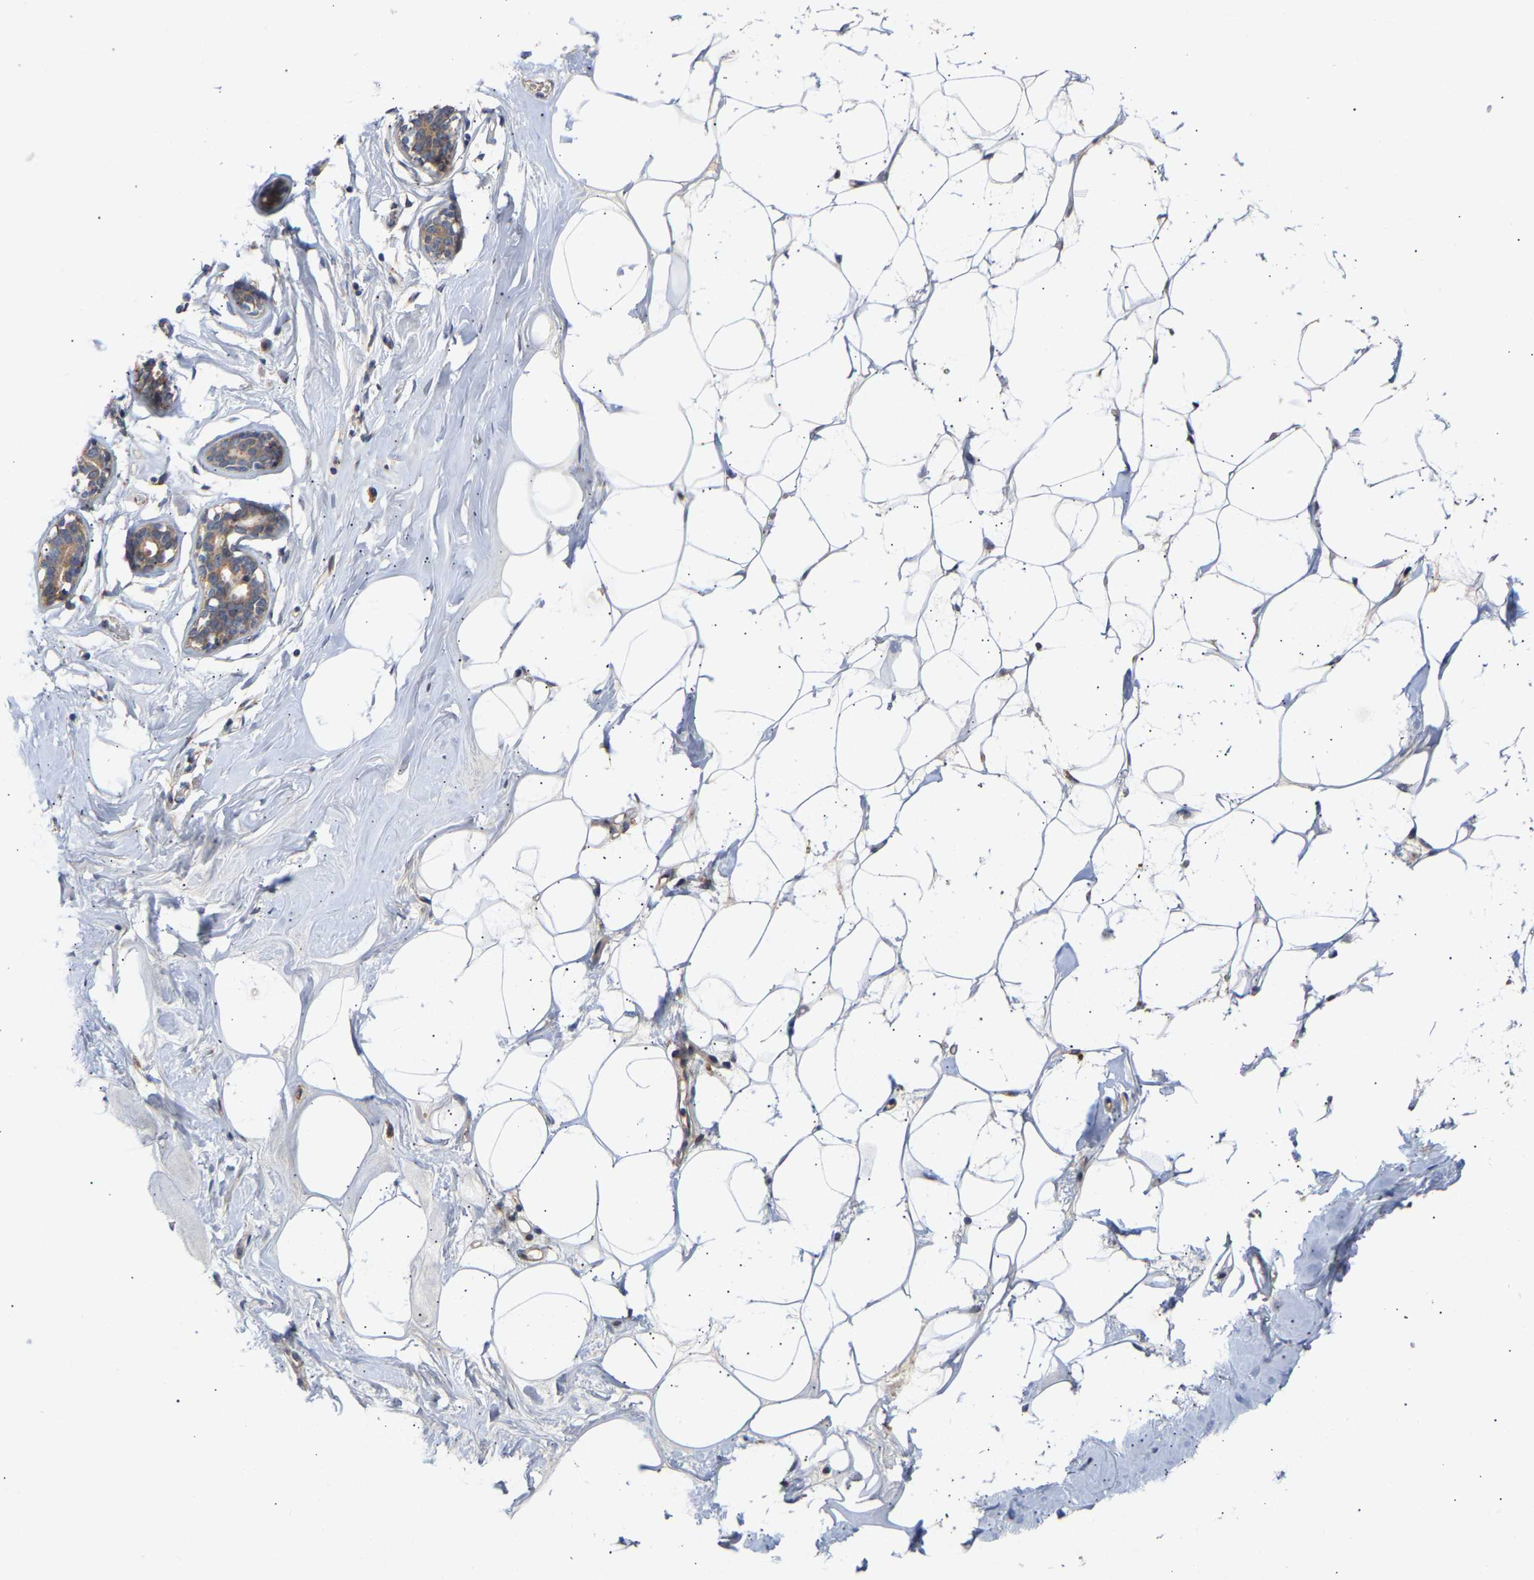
{"staining": {"intensity": "negative", "quantity": "none", "location": "none"}, "tissue": "adipose tissue", "cell_type": "Adipocytes", "image_type": "normal", "snomed": [{"axis": "morphology", "description": "Normal tissue, NOS"}, {"axis": "morphology", "description": "Fibrosis, NOS"}, {"axis": "topography", "description": "Breast"}, {"axis": "topography", "description": "Adipose tissue"}], "caption": "Protein analysis of benign adipose tissue exhibits no significant positivity in adipocytes.", "gene": "KASH5", "patient": {"sex": "female", "age": 39}}